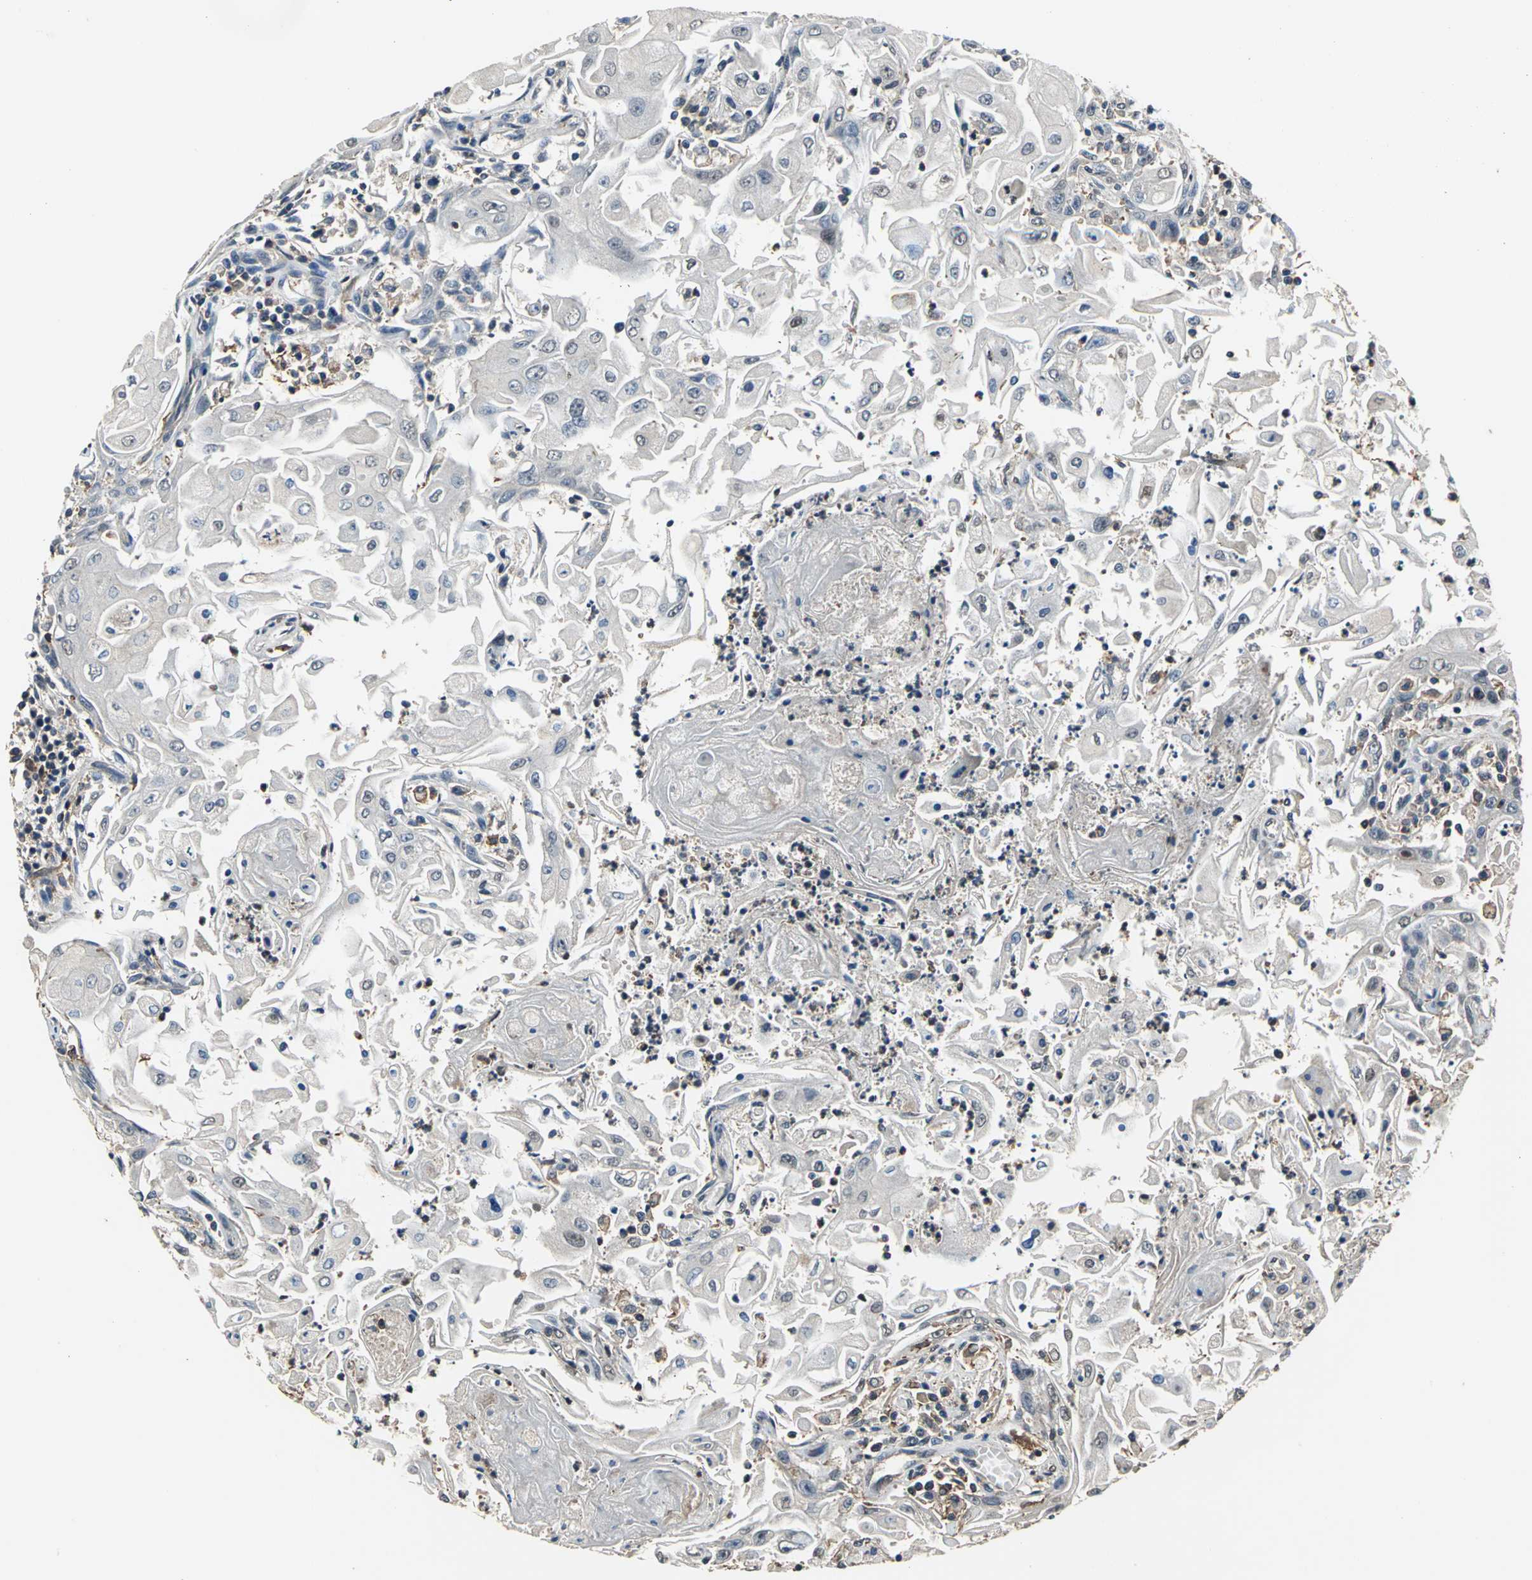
{"staining": {"intensity": "negative", "quantity": "none", "location": "none"}, "tissue": "head and neck cancer", "cell_type": "Tumor cells", "image_type": "cancer", "snomed": [{"axis": "morphology", "description": "Squamous cell carcinoma, NOS"}, {"axis": "topography", "description": "Oral tissue"}, {"axis": "topography", "description": "Head-Neck"}], "caption": "A high-resolution histopathology image shows IHC staining of head and neck cancer (squamous cell carcinoma), which shows no significant staining in tumor cells. The staining is performed using DAB (3,3'-diaminobenzidine) brown chromogen with nuclei counter-stained in using hematoxylin.", "gene": "EIF2B2", "patient": {"sex": "female", "age": 76}}